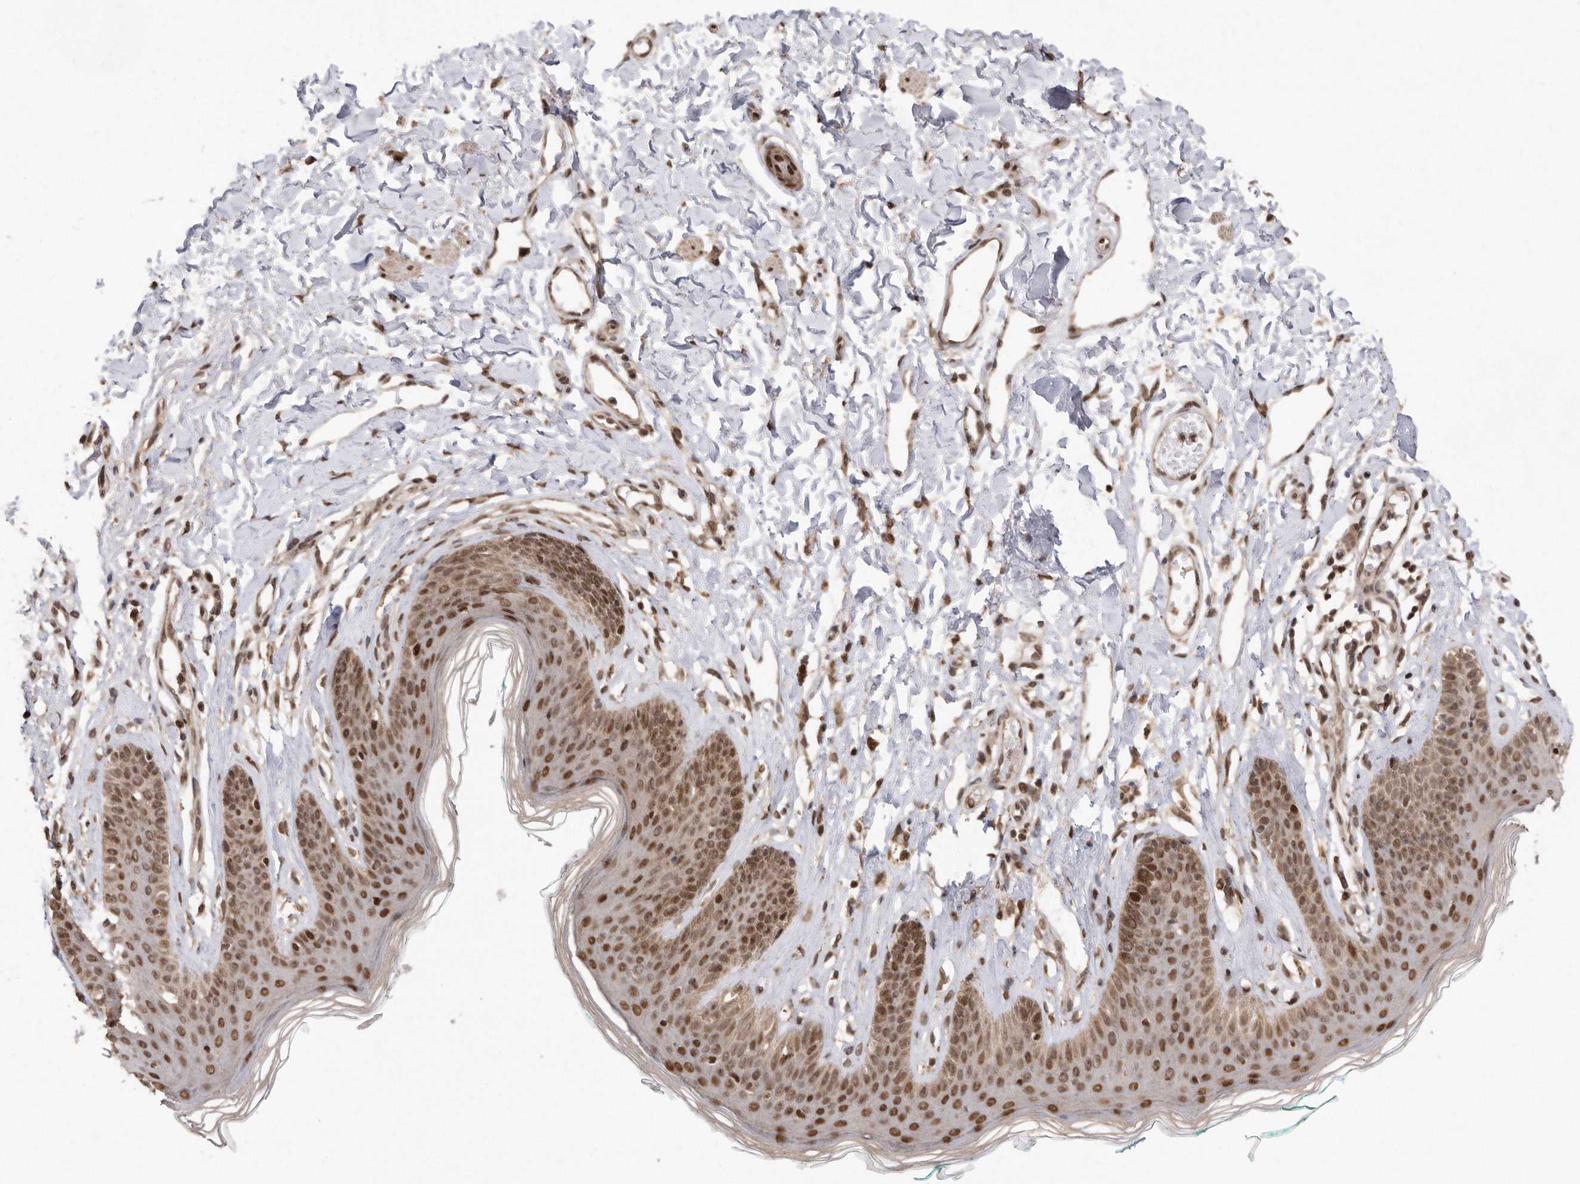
{"staining": {"intensity": "moderate", "quantity": ">75%", "location": "cytoplasmic/membranous,nuclear"}, "tissue": "skin", "cell_type": "Epidermal cells", "image_type": "normal", "snomed": [{"axis": "morphology", "description": "Normal tissue, NOS"}, {"axis": "morphology", "description": "Squamous cell carcinoma, NOS"}, {"axis": "topography", "description": "Vulva"}], "caption": "IHC micrograph of normal skin stained for a protein (brown), which shows medium levels of moderate cytoplasmic/membranous,nuclear expression in about >75% of epidermal cells.", "gene": "TDRD3", "patient": {"sex": "female", "age": 85}}